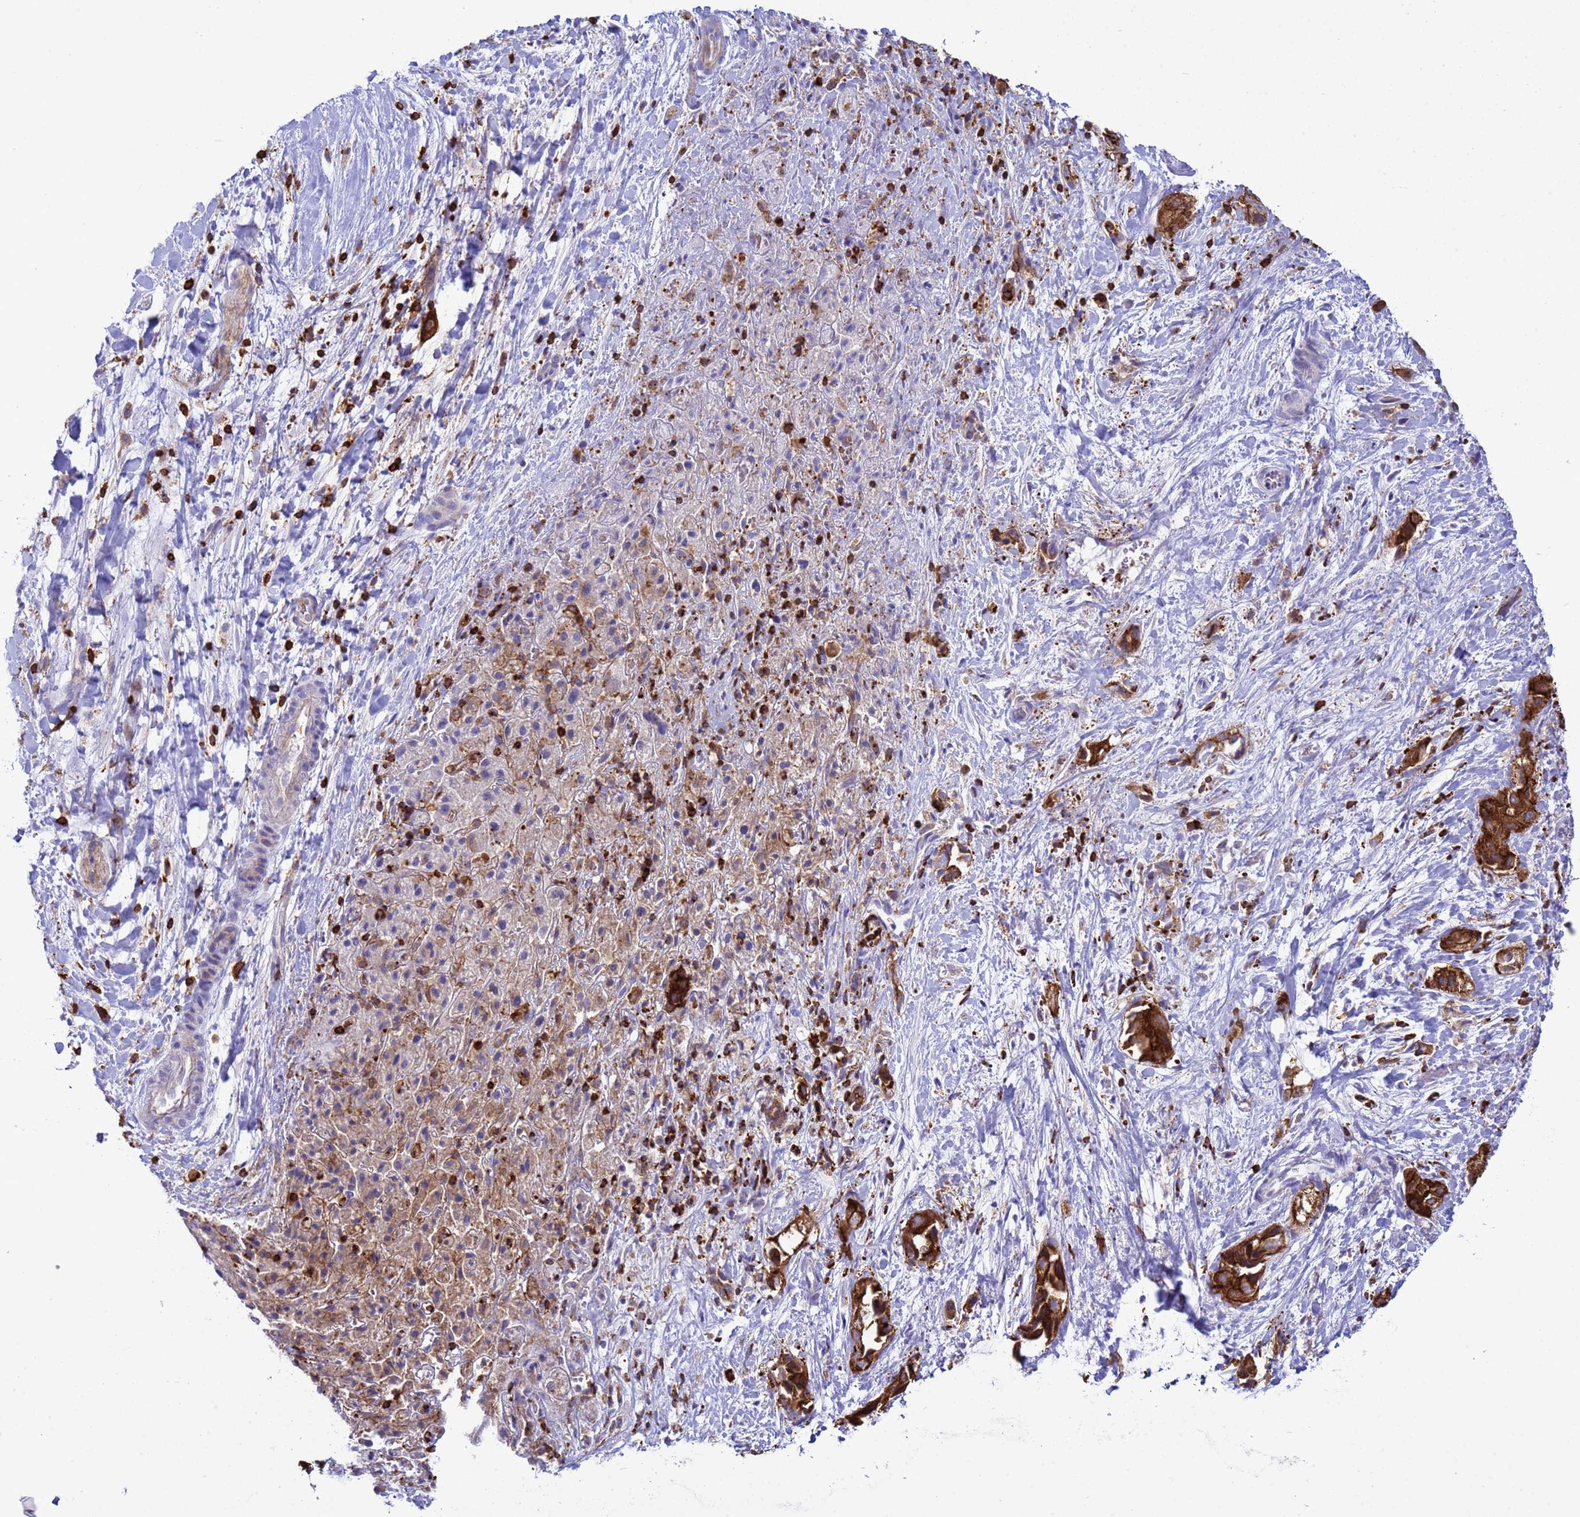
{"staining": {"intensity": "strong", "quantity": ">75%", "location": "cytoplasmic/membranous"}, "tissue": "liver cancer", "cell_type": "Tumor cells", "image_type": "cancer", "snomed": [{"axis": "morphology", "description": "Cholangiocarcinoma"}, {"axis": "topography", "description": "Liver"}], "caption": "Immunohistochemistry (IHC) photomicrograph of human liver cholangiocarcinoma stained for a protein (brown), which demonstrates high levels of strong cytoplasmic/membranous expression in about >75% of tumor cells.", "gene": "EZR", "patient": {"sex": "female", "age": 52}}